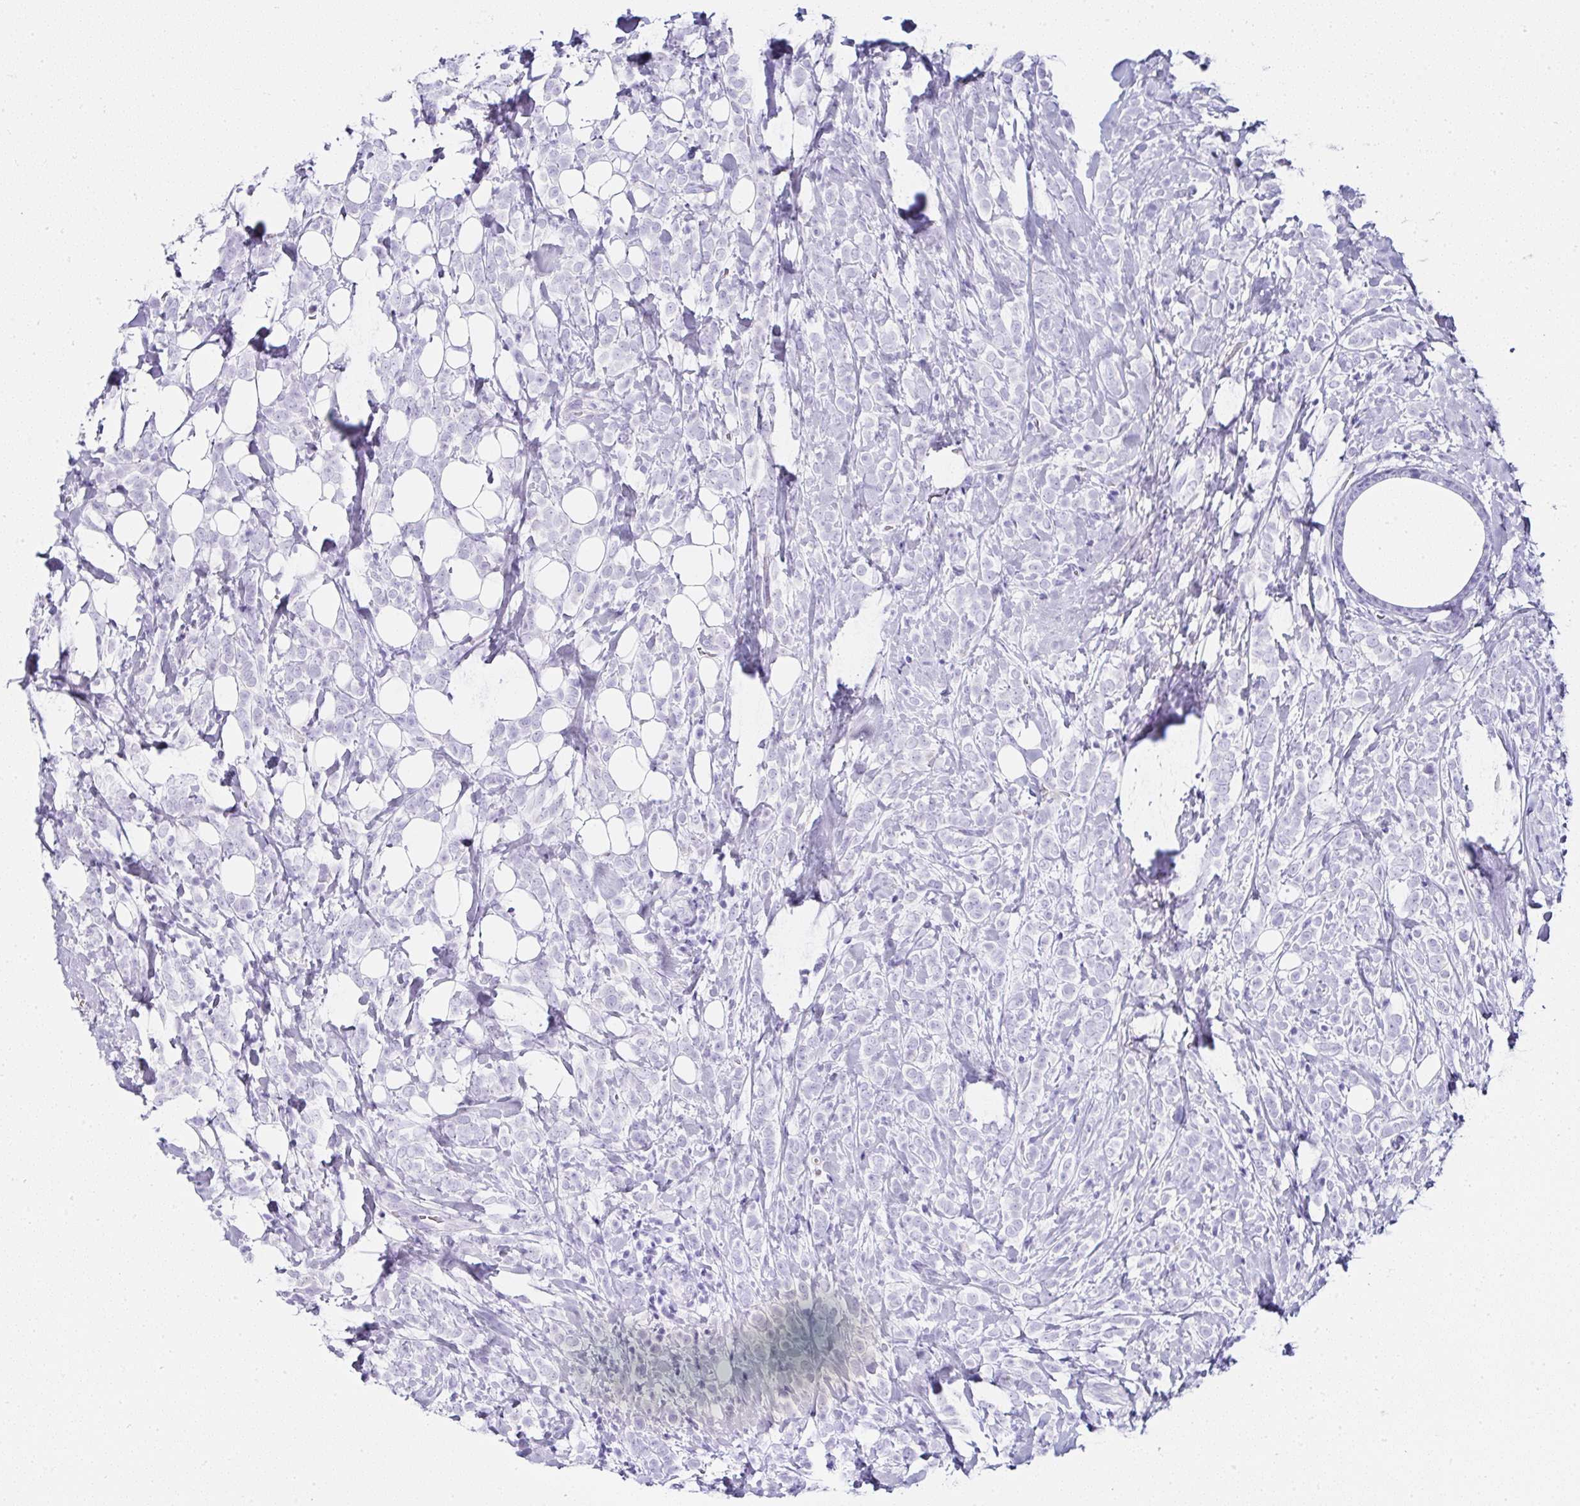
{"staining": {"intensity": "negative", "quantity": "none", "location": "none"}, "tissue": "breast cancer", "cell_type": "Tumor cells", "image_type": "cancer", "snomed": [{"axis": "morphology", "description": "Lobular carcinoma"}, {"axis": "topography", "description": "Breast"}], "caption": "DAB (3,3'-diaminobenzidine) immunohistochemical staining of human breast cancer demonstrates no significant positivity in tumor cells. (Brightfield microscopy of DAB immunohistochemistry at high magnification).", "gene": "SERPINB3", "patient": {"sex": "female", "age": 49}}